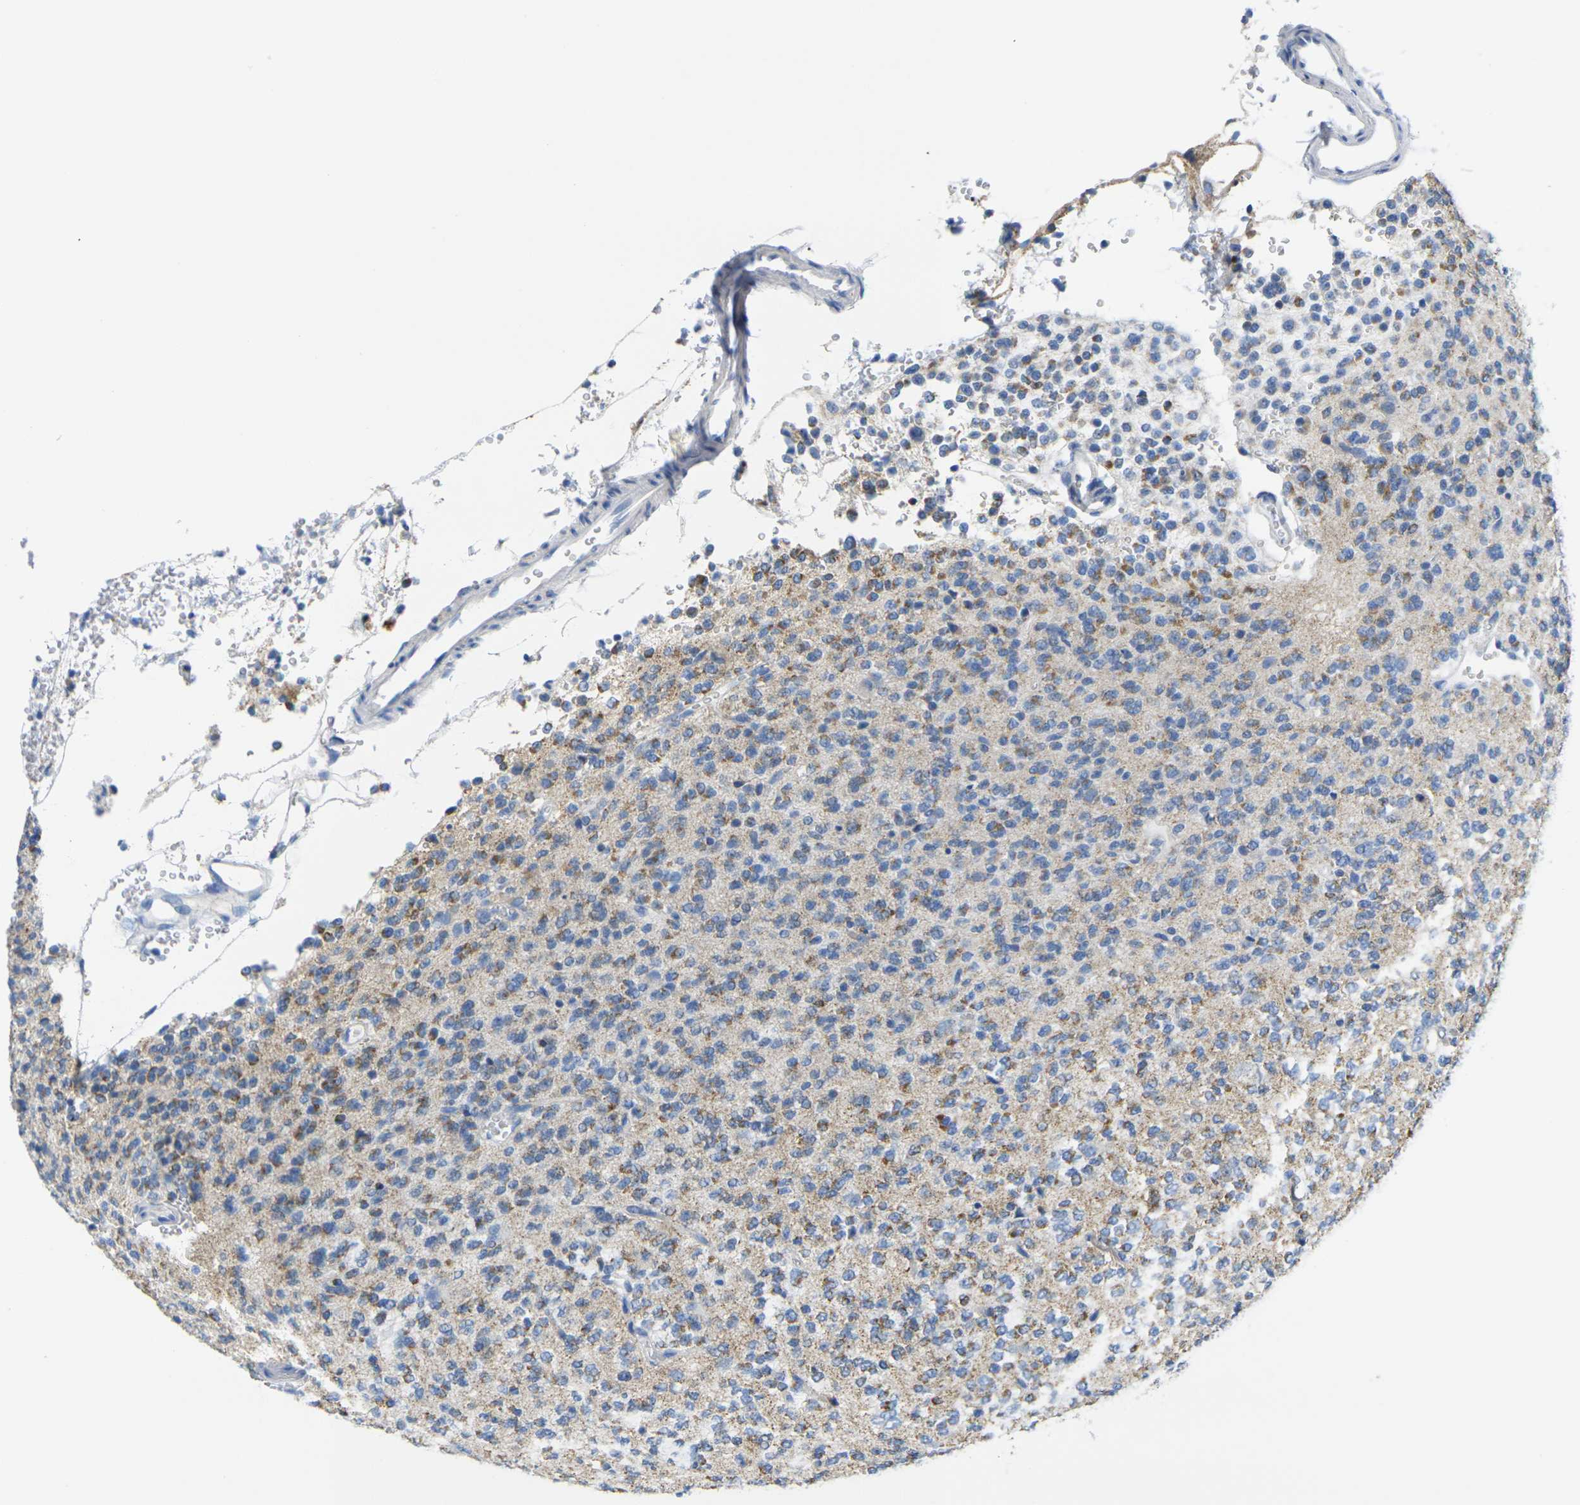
{"staining": {"intensity": "moderate", "quantity": "25%-75%", "location": "cytoplasmic/membranous"}, "tissue": "glioma", "cell_type": "Tumor cells", "image_type": "cancer", "snomed": [{"axis": "morphology", "description": "Glioma, malignant, Low grade"}, {"axis": "topography", "description": "Brain"}], "caption": "Glioma stained with immunohistochemistry demonstrates moderate cytoplasmic/membranous expression in about 25%-75% of tumor cells.", "gene": "TMEM204", "patient": {"sex": "male", "age": 38}}